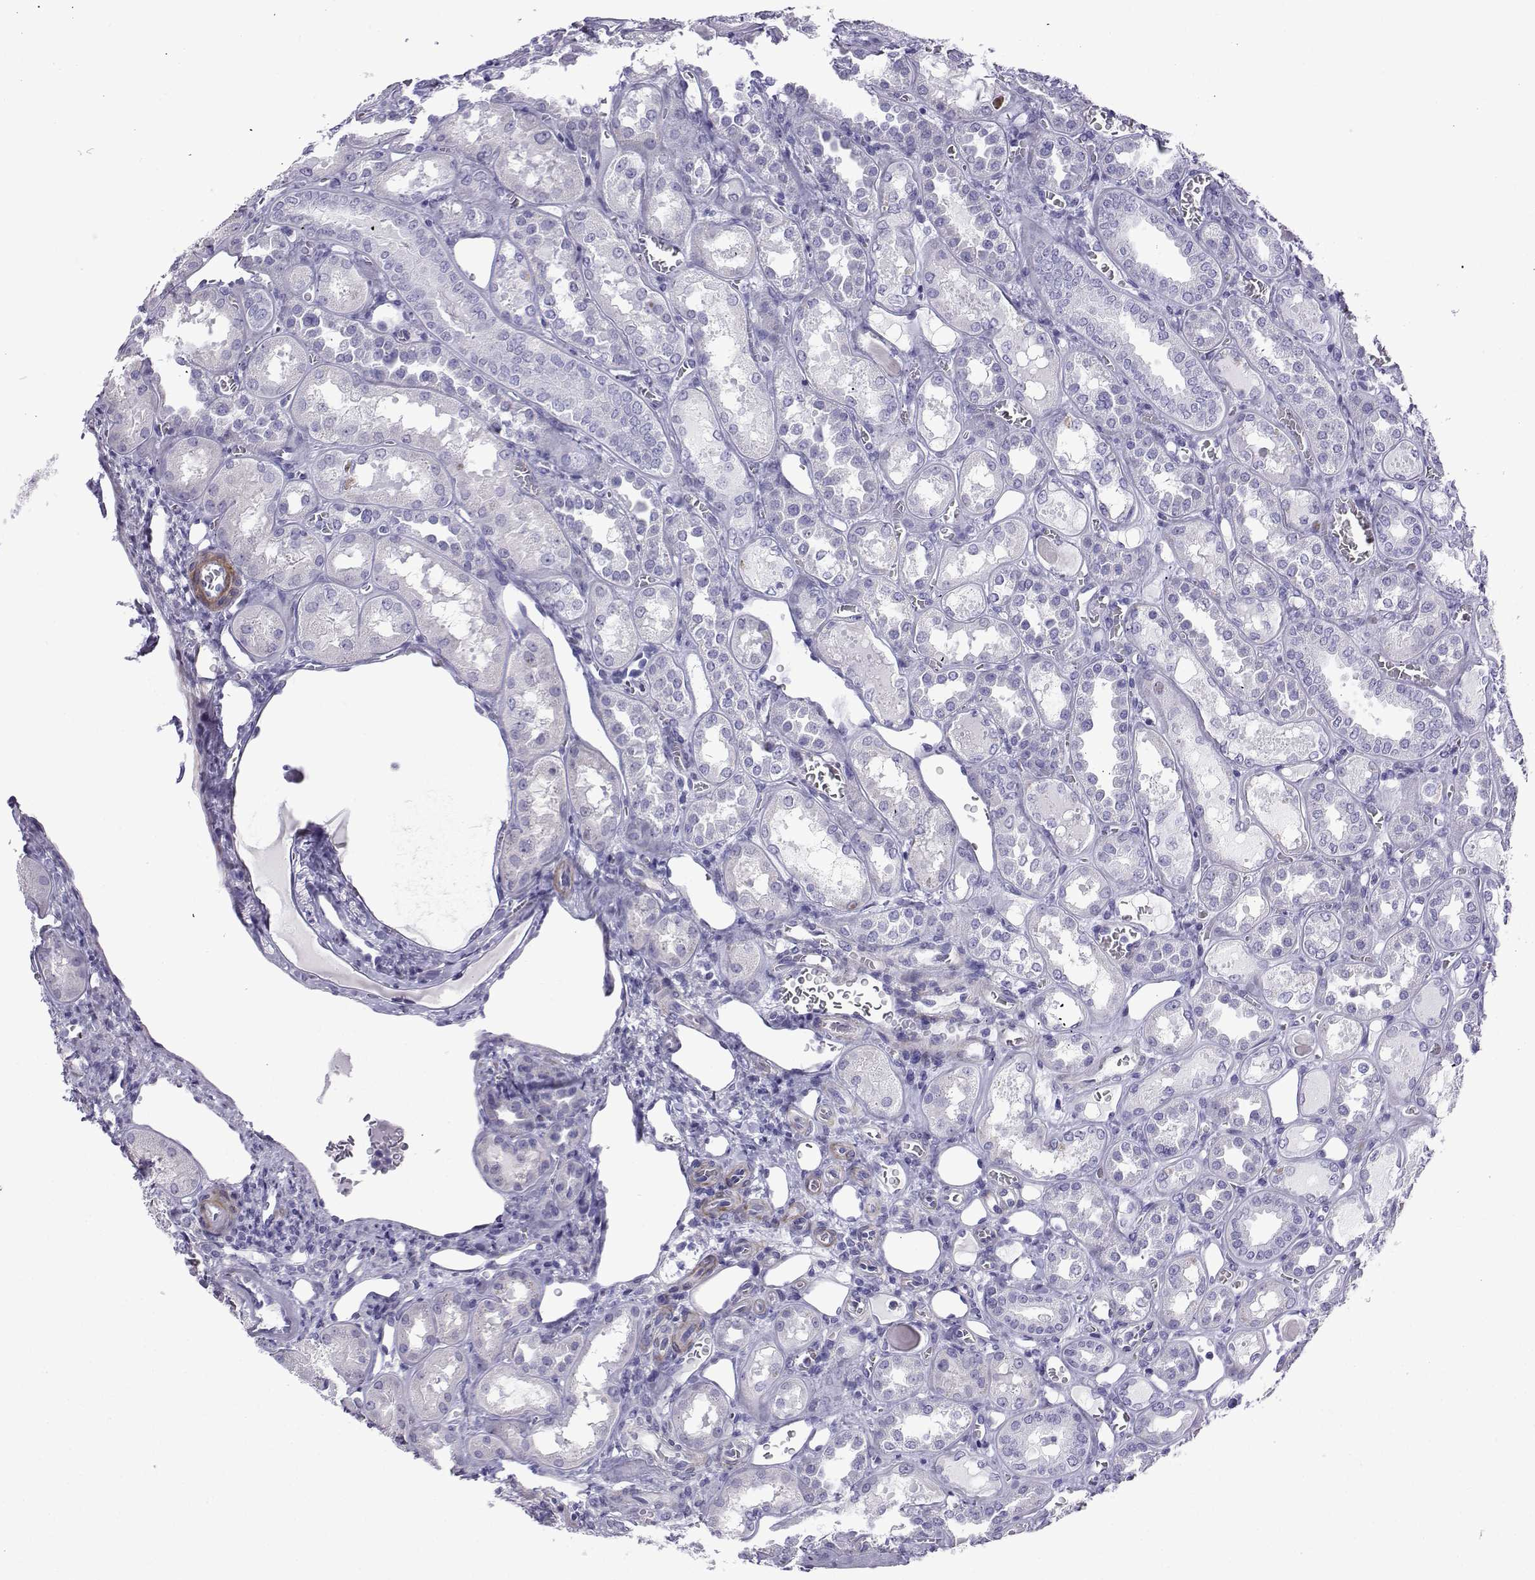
{"staining": {"intensity": "negative", "quantity": "none", "location": "none"}, "tissue": "kidney", "cell_type": "Cells in glomeruli", "image_type": "normal", "snomed": [{"axis": "morphology", "description": "Normal tissue, NOS"}, {"axis": "topography", "description": "Kidney"}], "caption": "This is an immunohistochemistry histopathology image of benign kidney. There is no expression in cells in glomeruli.", "gene": "KCNF1", "patient": {"sex": "male", "age": 73}}